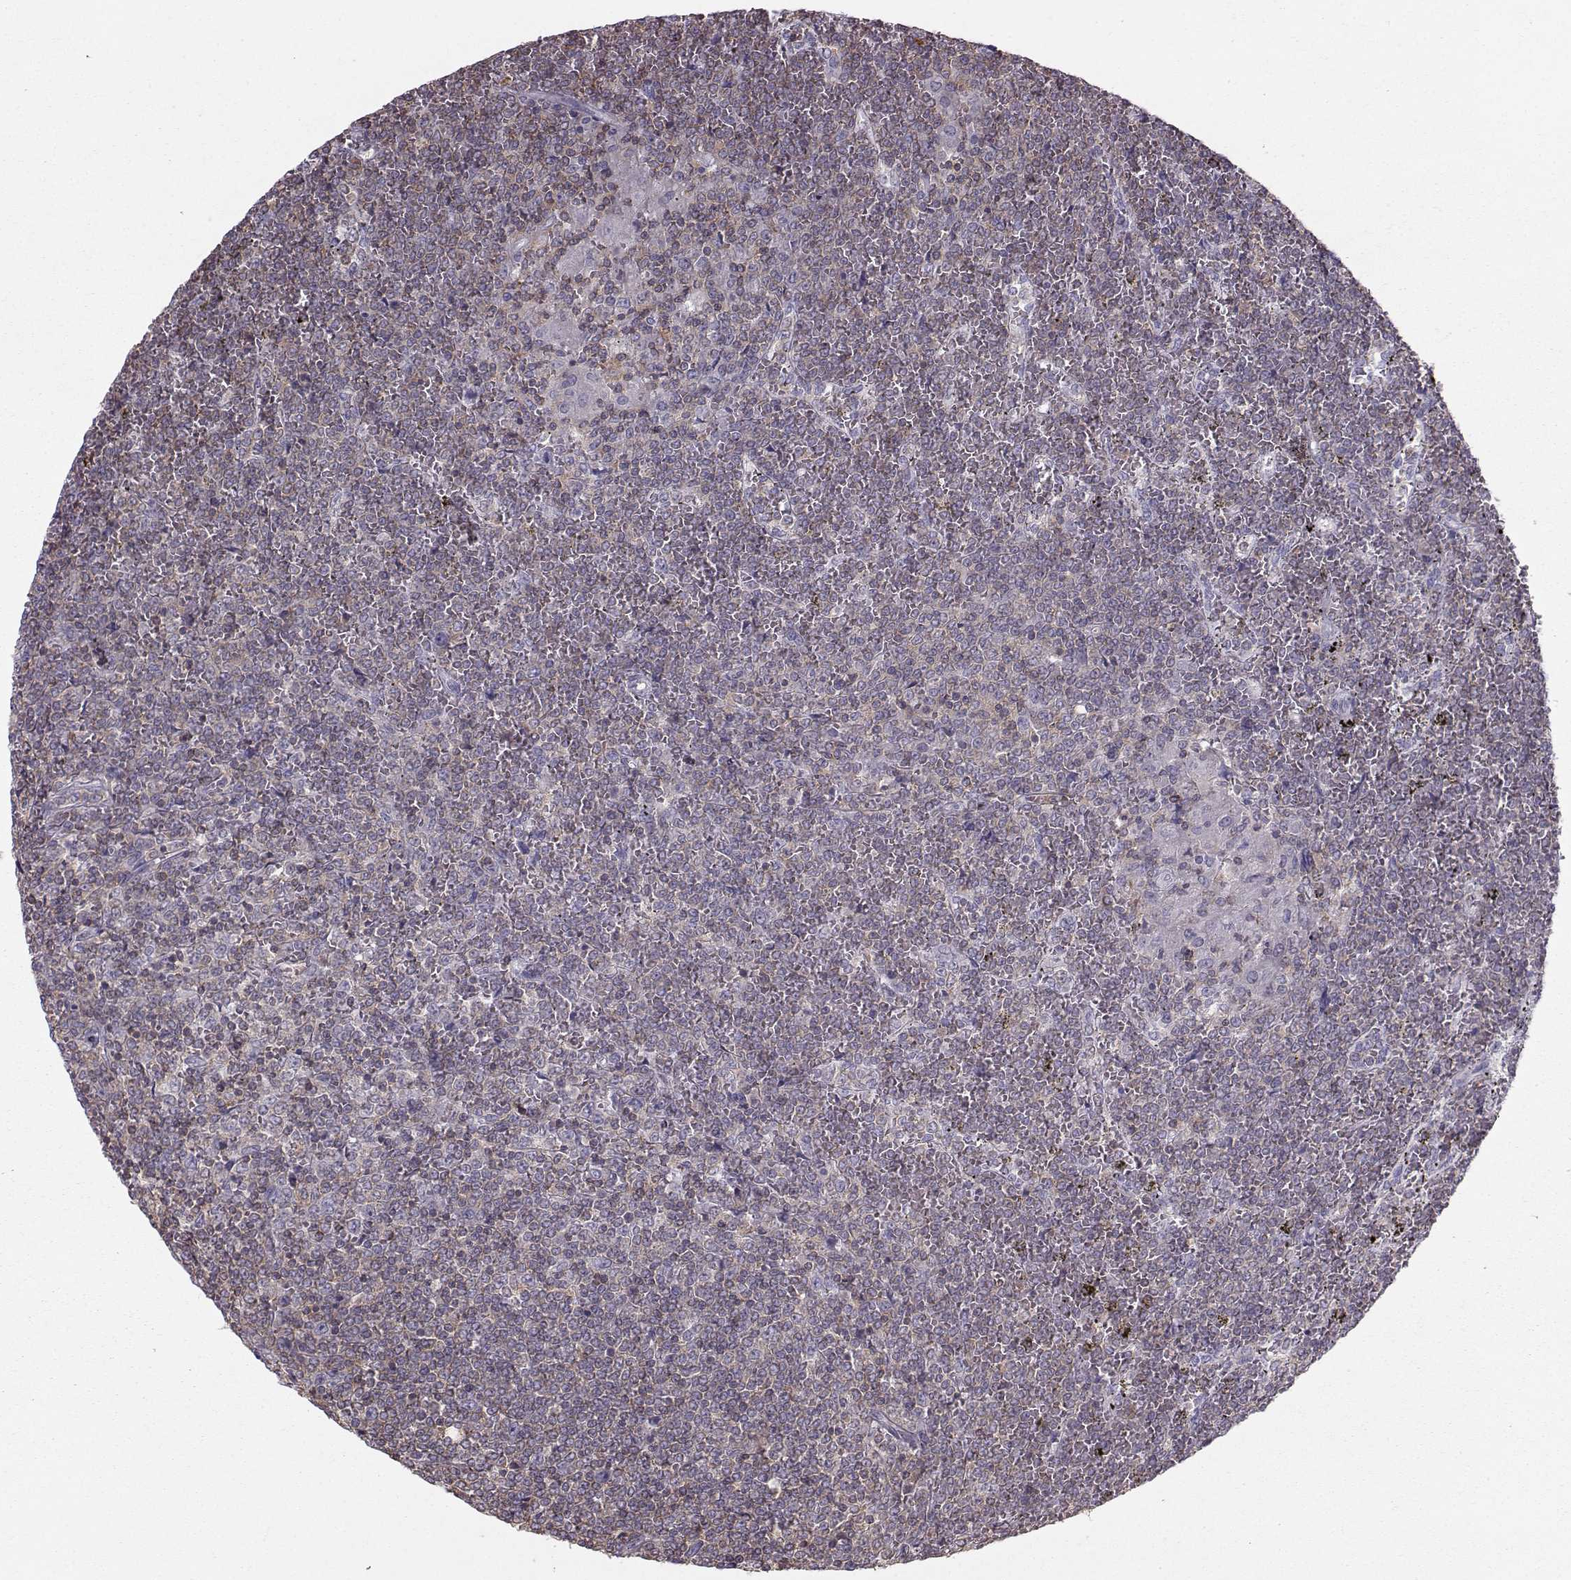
{"staining": {"intensity": "moderate", "quantity": "<25%", "location": "cytoplasmic/membranous"}, "tissue": "lymphoma", "cell_type": "Tumor cells", "image_type": "cancer", "snomed": [{"axis": "morphology", "description": "Malignant lymphoma, non-Hodgkin's type, Low grade"}, {"axis": "topography", "description": "Spleen"}], "caption": "Immunohistochemistry (IHC) (DAB) staining of lymphoma demonstrates moderate cytoplasmic/membranous protein expression in about <25% of tumor cells.", "gene": "ZBTB32", "patient": {"sex": "female", "age": 19}}